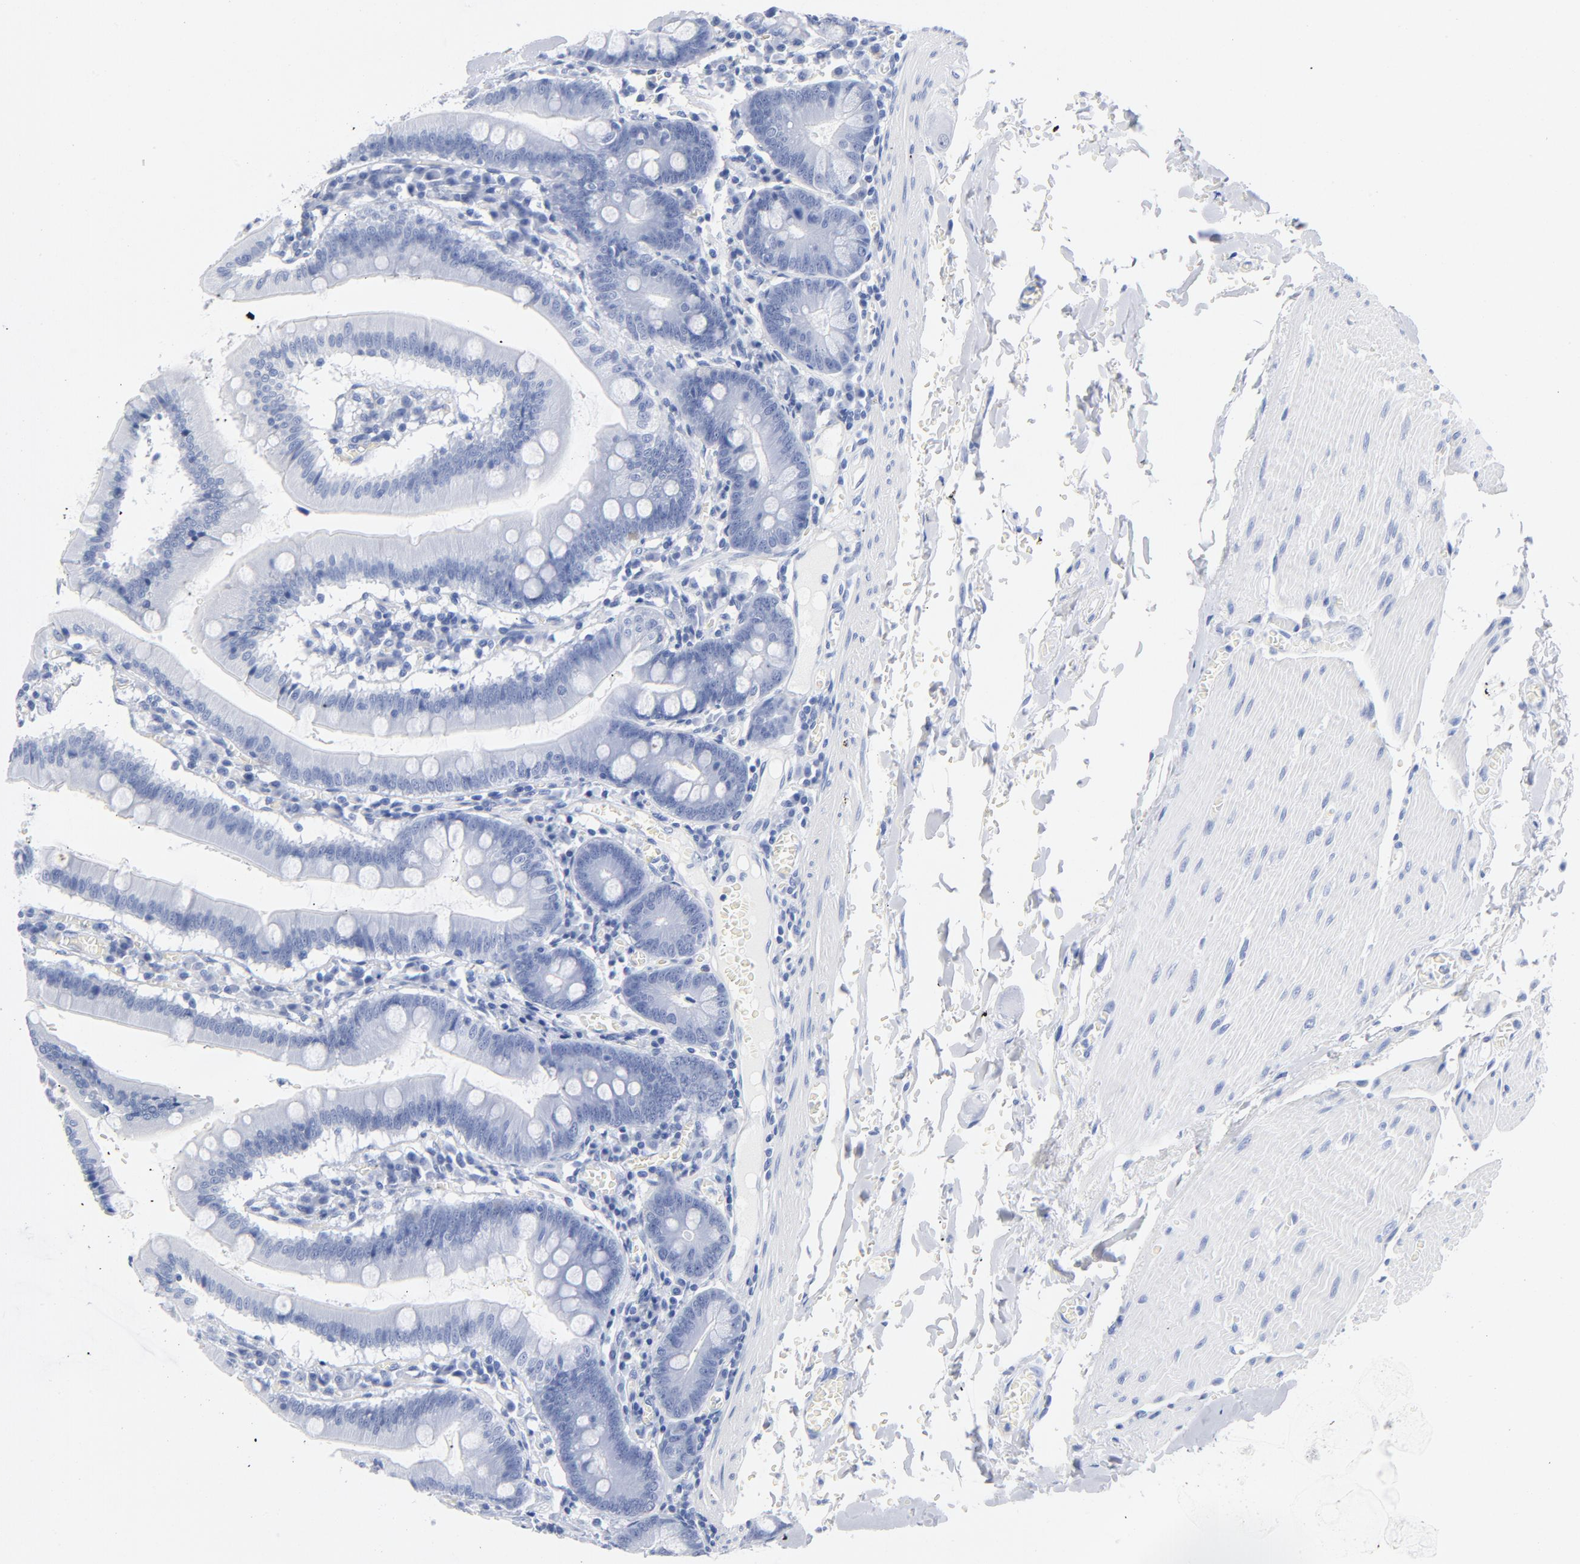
{"staining": {"intensity": "negative", "quantity": "none", "location": "none"}, "tissue": "small intestine", "cell_type": "Glandular cells", "image_type": "normal", "snomed": [{"axis": "morphology", "description": "Normal tissue, NOS"}, {"axis": "topography", "description": "Small intestine"}], "caption": "A histopathology image of small intestine stained for a protein demonstrates no brown staining in glandular cells. Brightfield microscopy of immunohistochemistry stained with DAB (brown) and hematoxylin (blue), captured at high magnification.", "gene": "RBM3", "patient": {"sex": "male", "age": 71}}